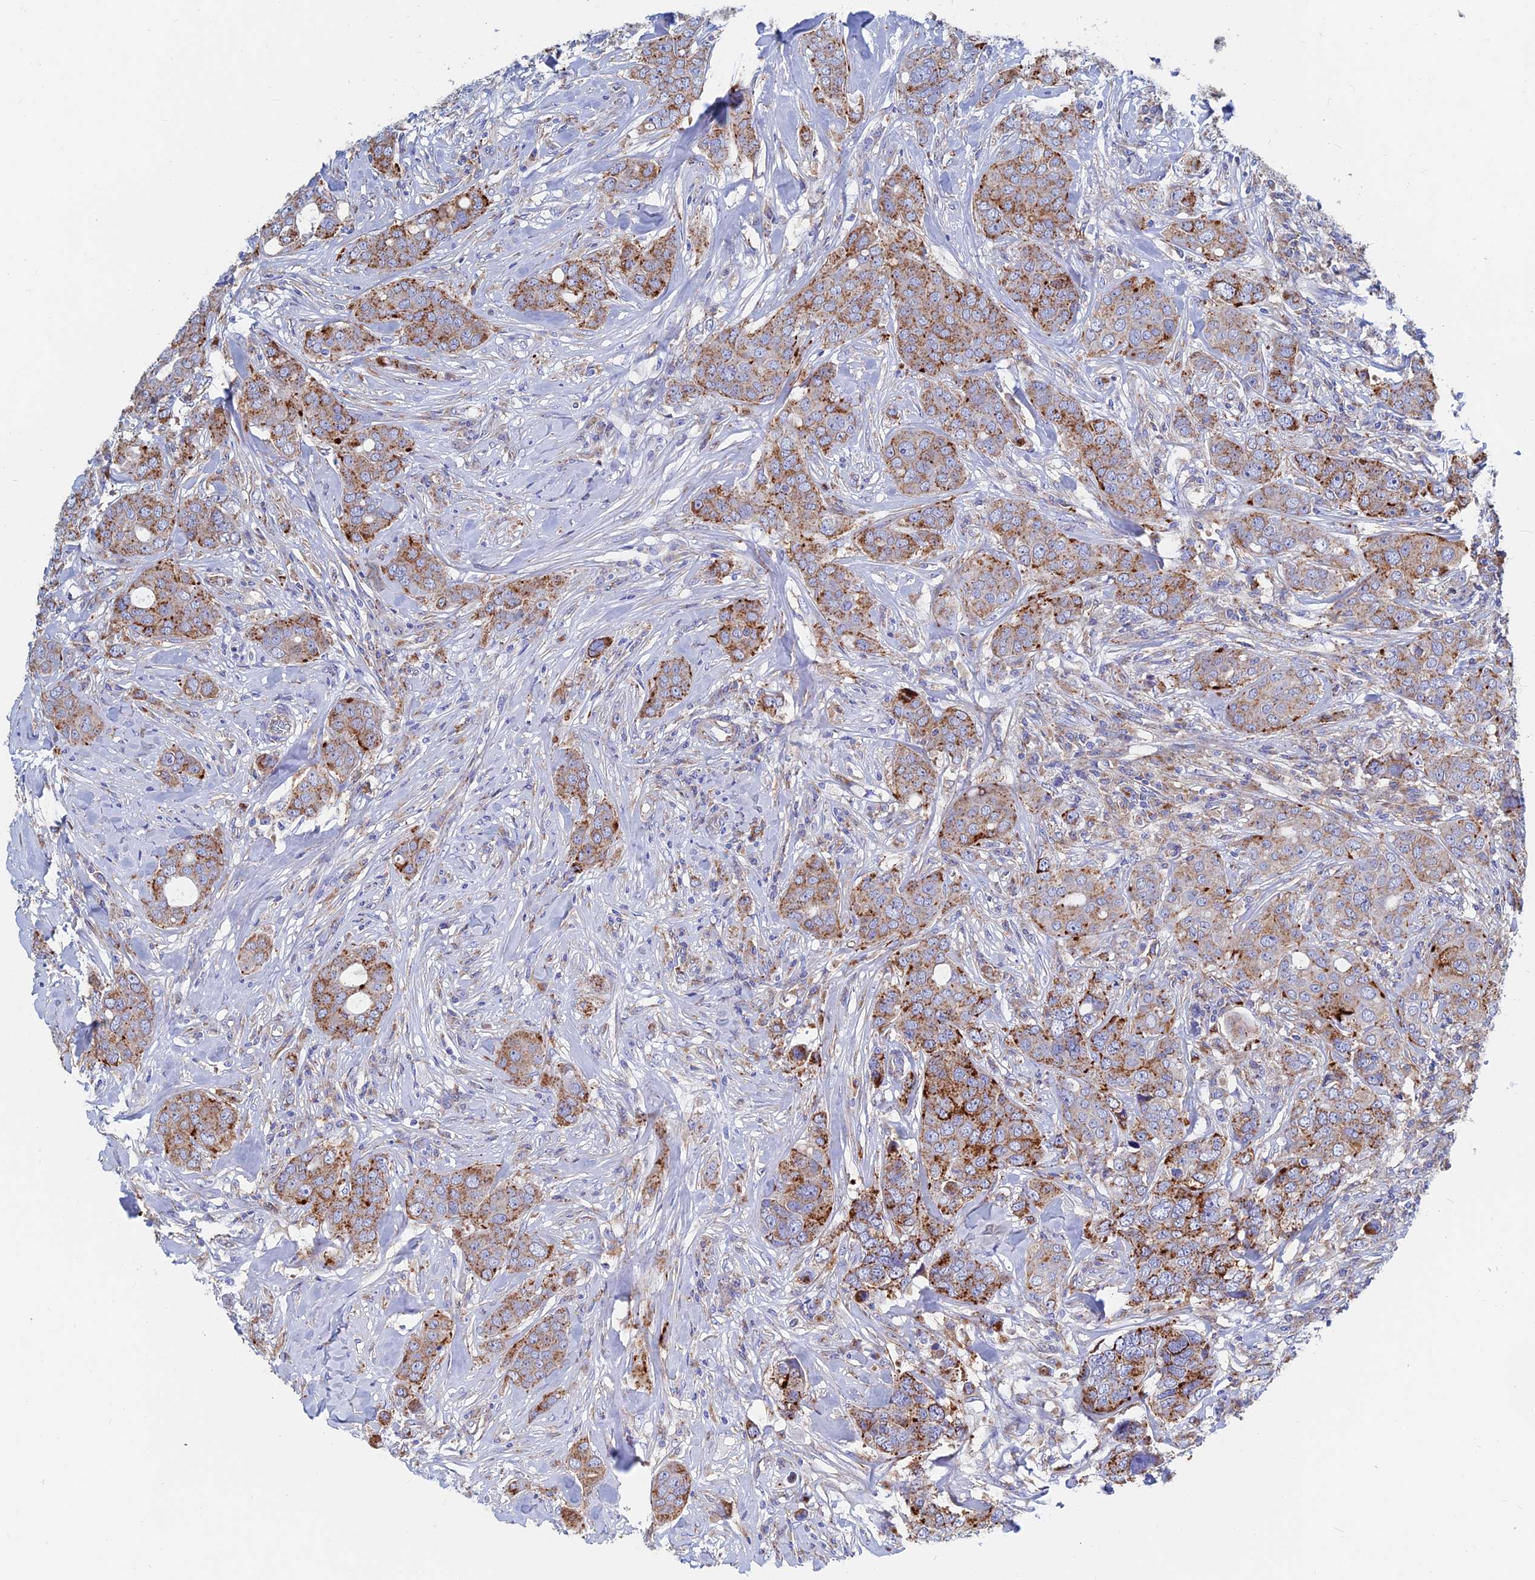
{"staining": {"intensity": "moderate", "quantity": ">75%", "location": "cytoplasmic/membranous"}, "tissue": "breast cancer", "cell_type": "Tumor cells", "image_type": "cancer", "snomed": [{"axis": "morphology", "description": "Duct carcinoma"}, {"axis": "topography", "description": "Breast"}], "caption": "Brown immunohistochemical staining in human breast intraductal carcinoma exhibits moderate cytoplasmic/membranous staining in approximately >75% of tumor cells. The protein is shown in brown color, while the nuclei are stained blue.", "gene": "SPNS1", "patient": {"sex": "female", "age": 43}}